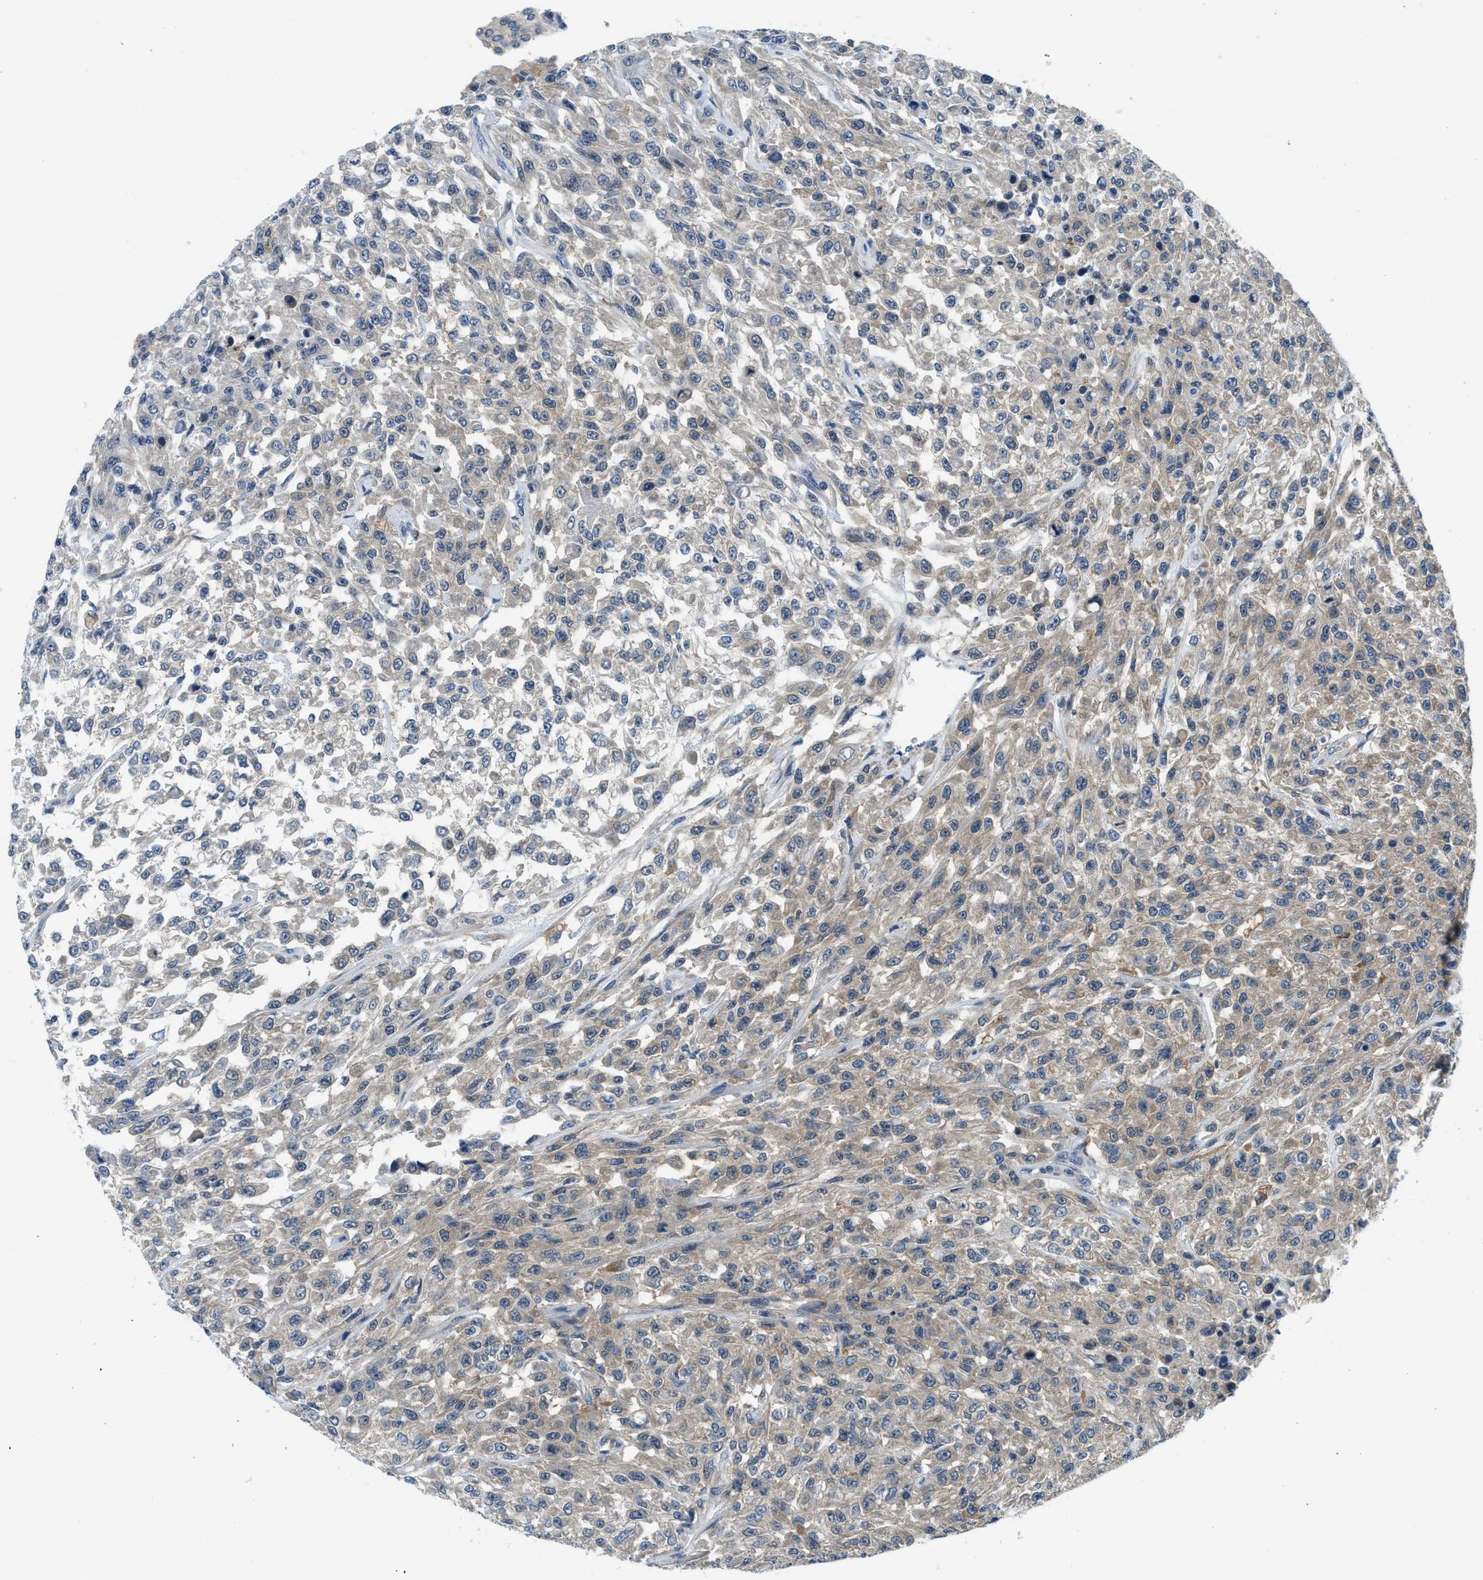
{"staining": {"intensity": "weak", "quantity": "25%-75%", "location": "cytoplasmic/membranous"}, "tissue": "urothelial cancer", "cell_type": "Tumor cells", "image_type": "cancer", "snomed": [{"axis": "morphology", "description": "Urothelial carcinoma, High grade"}, {"axis": "topography", "description": "Urinary bladder"}], "caption": "The photomicrograph displays immunohistochemical staining of high-grade urothelial carcinoma. There is weak cytoplasmic/membranous positivity is identified in approximately 25%-75% of tumor cells.", "gene": "LPIN2", "patient": {"sex": "male", "age": 46}}